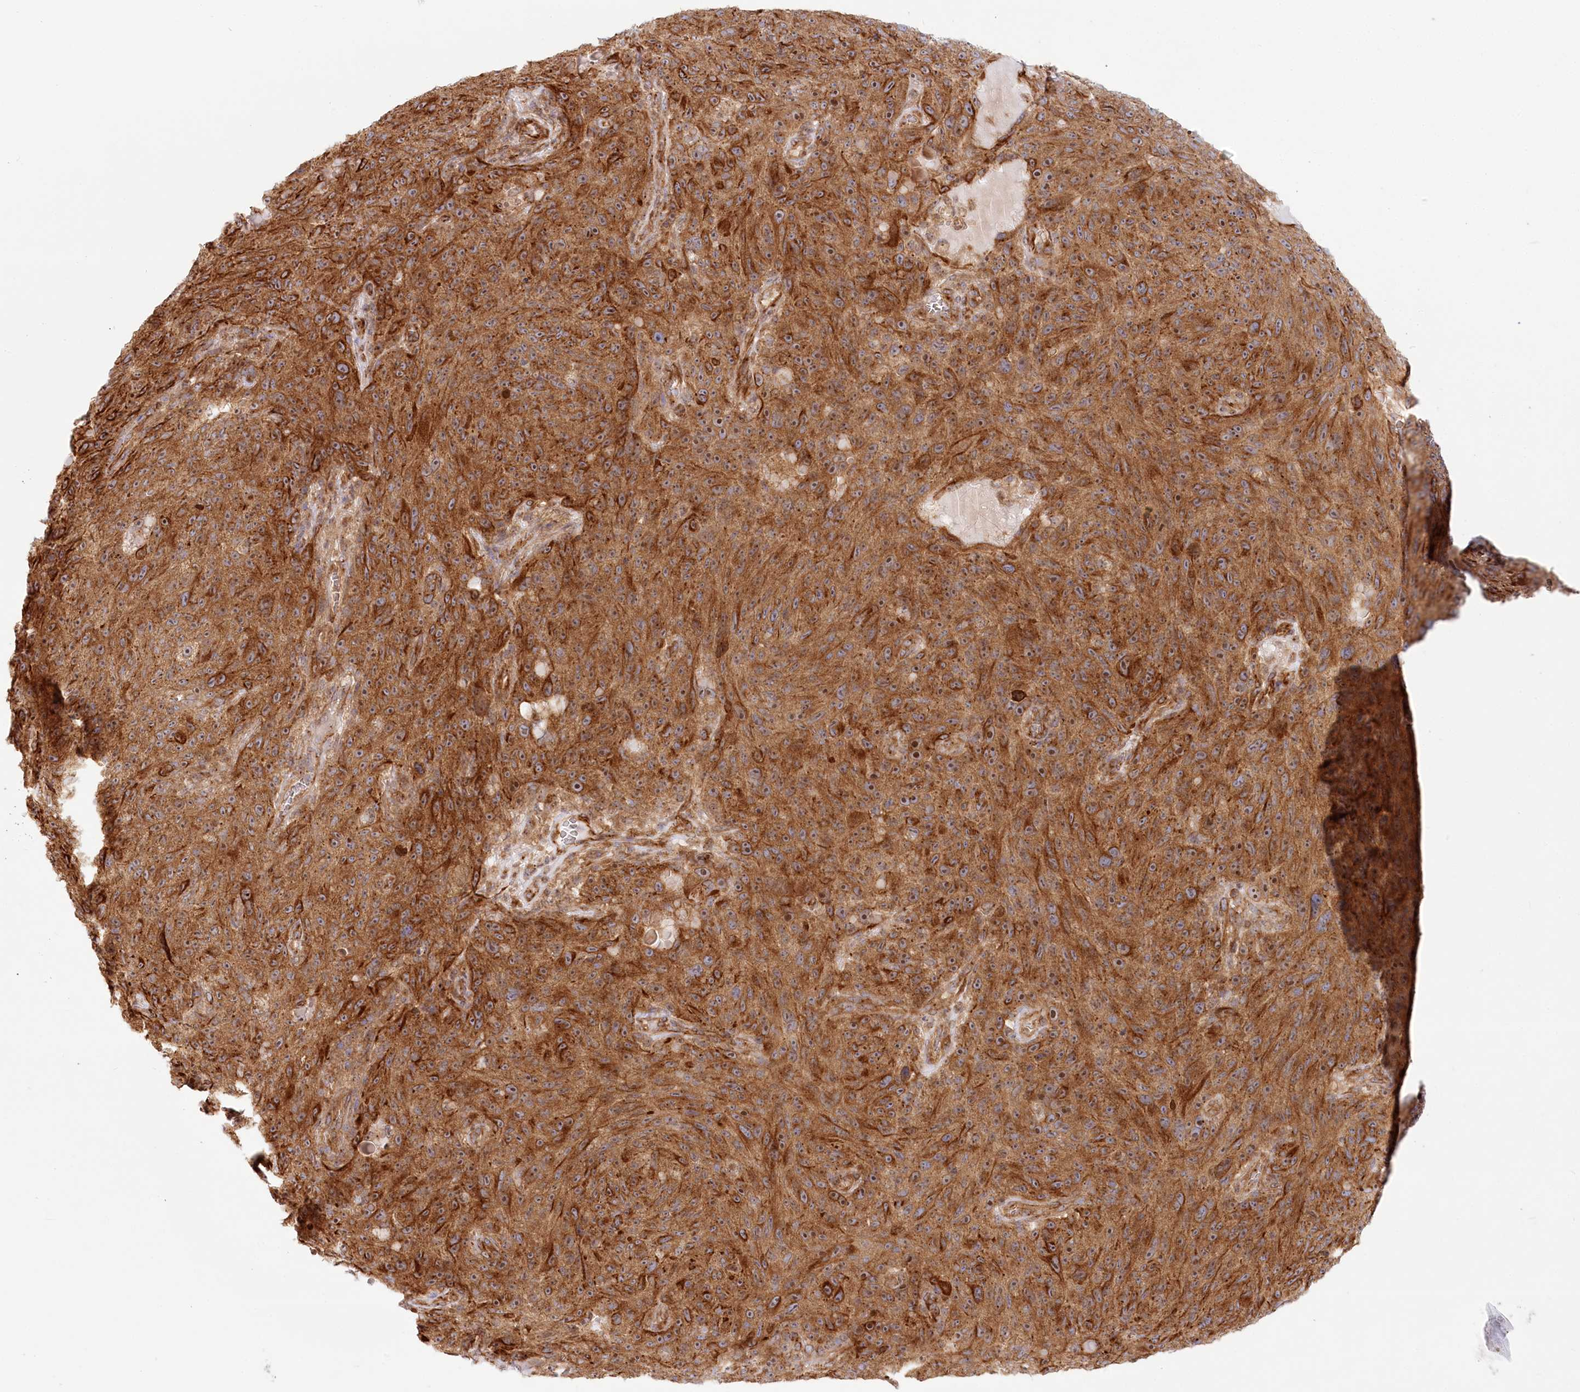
{"staining": {"intensity": "strong", "quantity": ">75%", "location": "cytoplasmic/membranous,nuclear"}, "tissue": "melanoma", "cell_type": "Tumor cells", "image_type": "cancer", "snomed": [{"axis": "morphology", "description": "Malignant melanoma, NOS"}, {"axis": "topography", "description": "Skin"}], "caption": "Protein positivity by immunohistochemistry (IHC) demonstrates strong cytoplasmic/membranous and nuclear expression in approximately >75% of tumor cells in melanoma.", "gene": "COMMD3", "patient": {"sex": "female", "age": 82}}